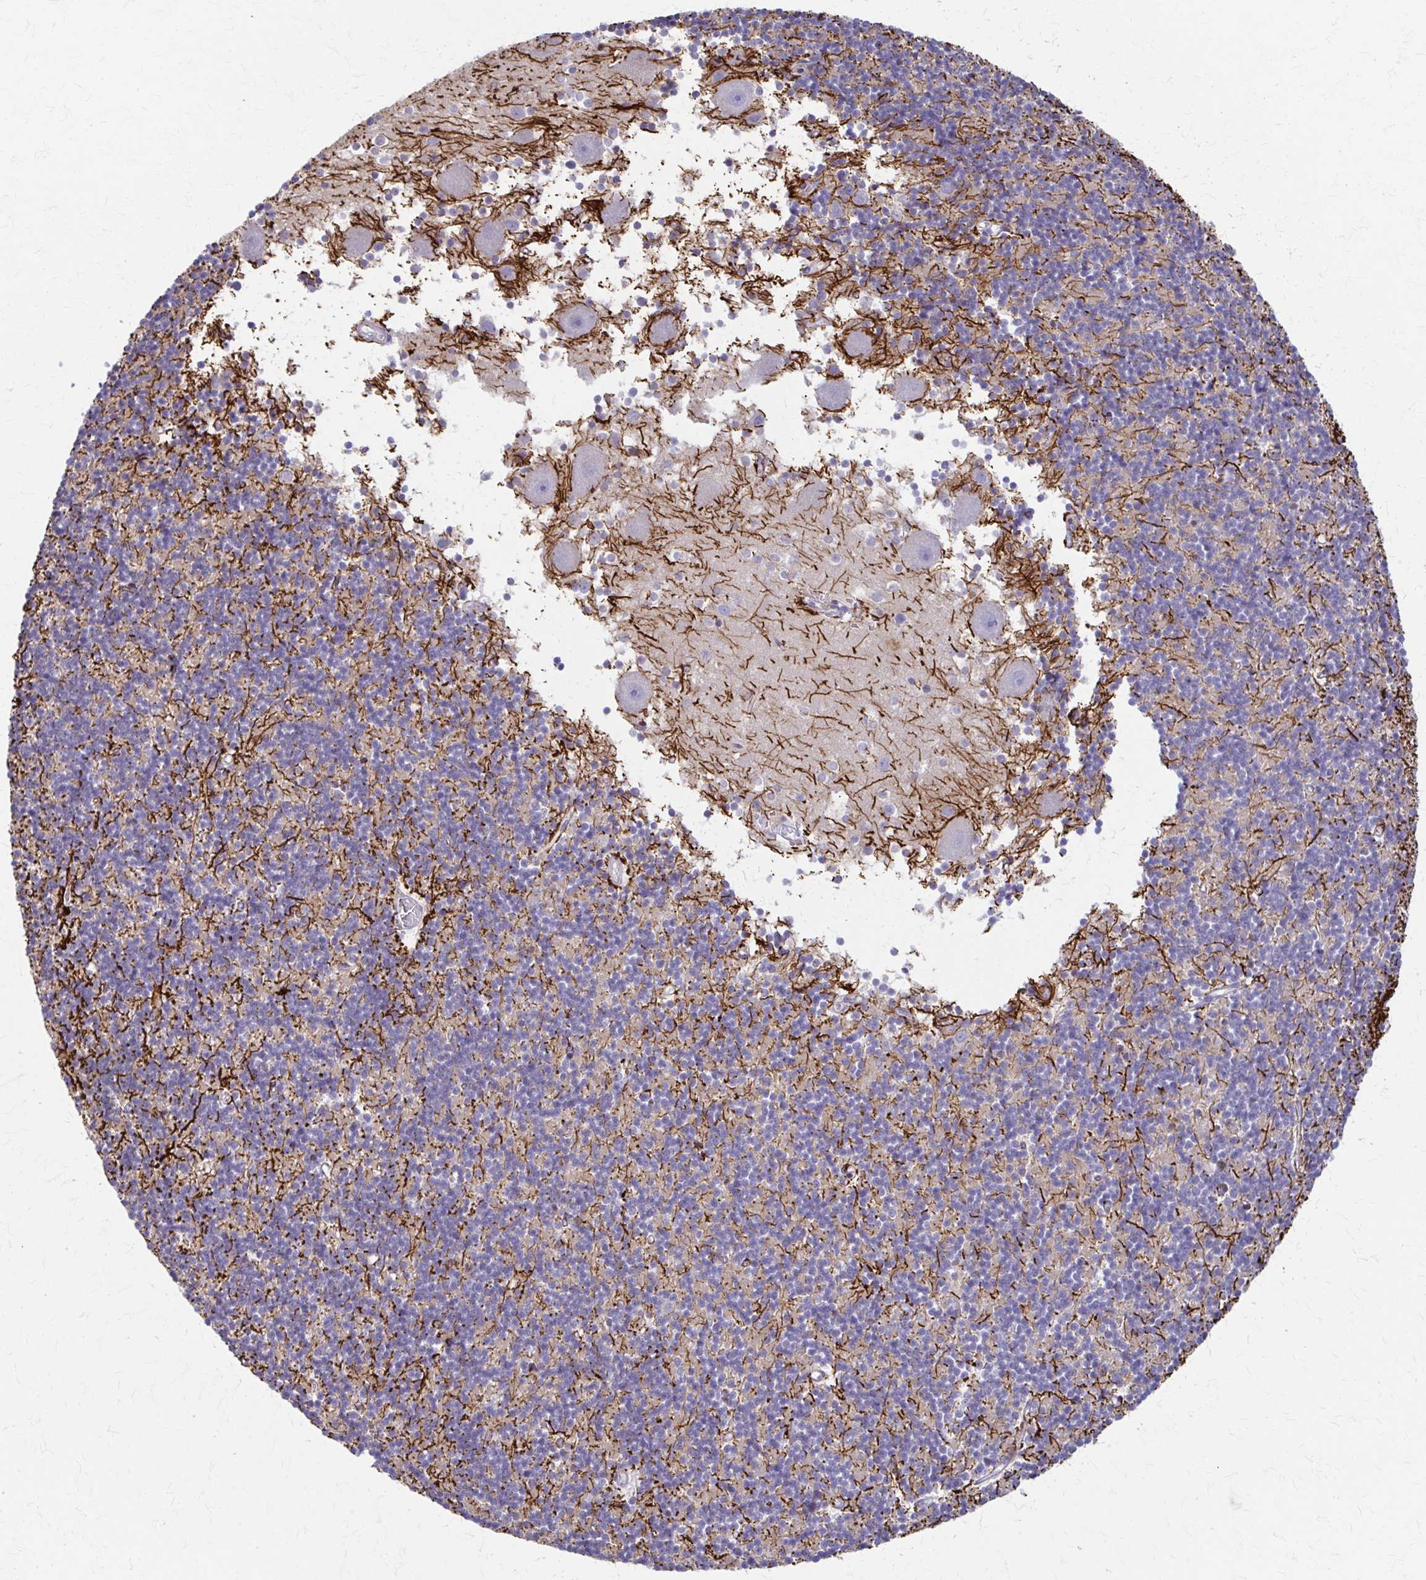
{"staining": {"intensity": "negative", "quantity": "none", "location": "none"}, "tissue": "cerebellum", "cell_type": "Cells in granular layer", "image_type": "normal", "snomed": [{"axis": "morphology", "description": "Normal tissue, NOS"}, {"axis": "topography", "description": "Cerebellum"}], "caption": "DAB (3,3'-diaminobenzidine) immunohistochemical staining of normal cerebellum exhibits no significant expression in cells in granular layer.", "gene": "ARHGAP35", "patient": {"sex": "male", "age": 54}}